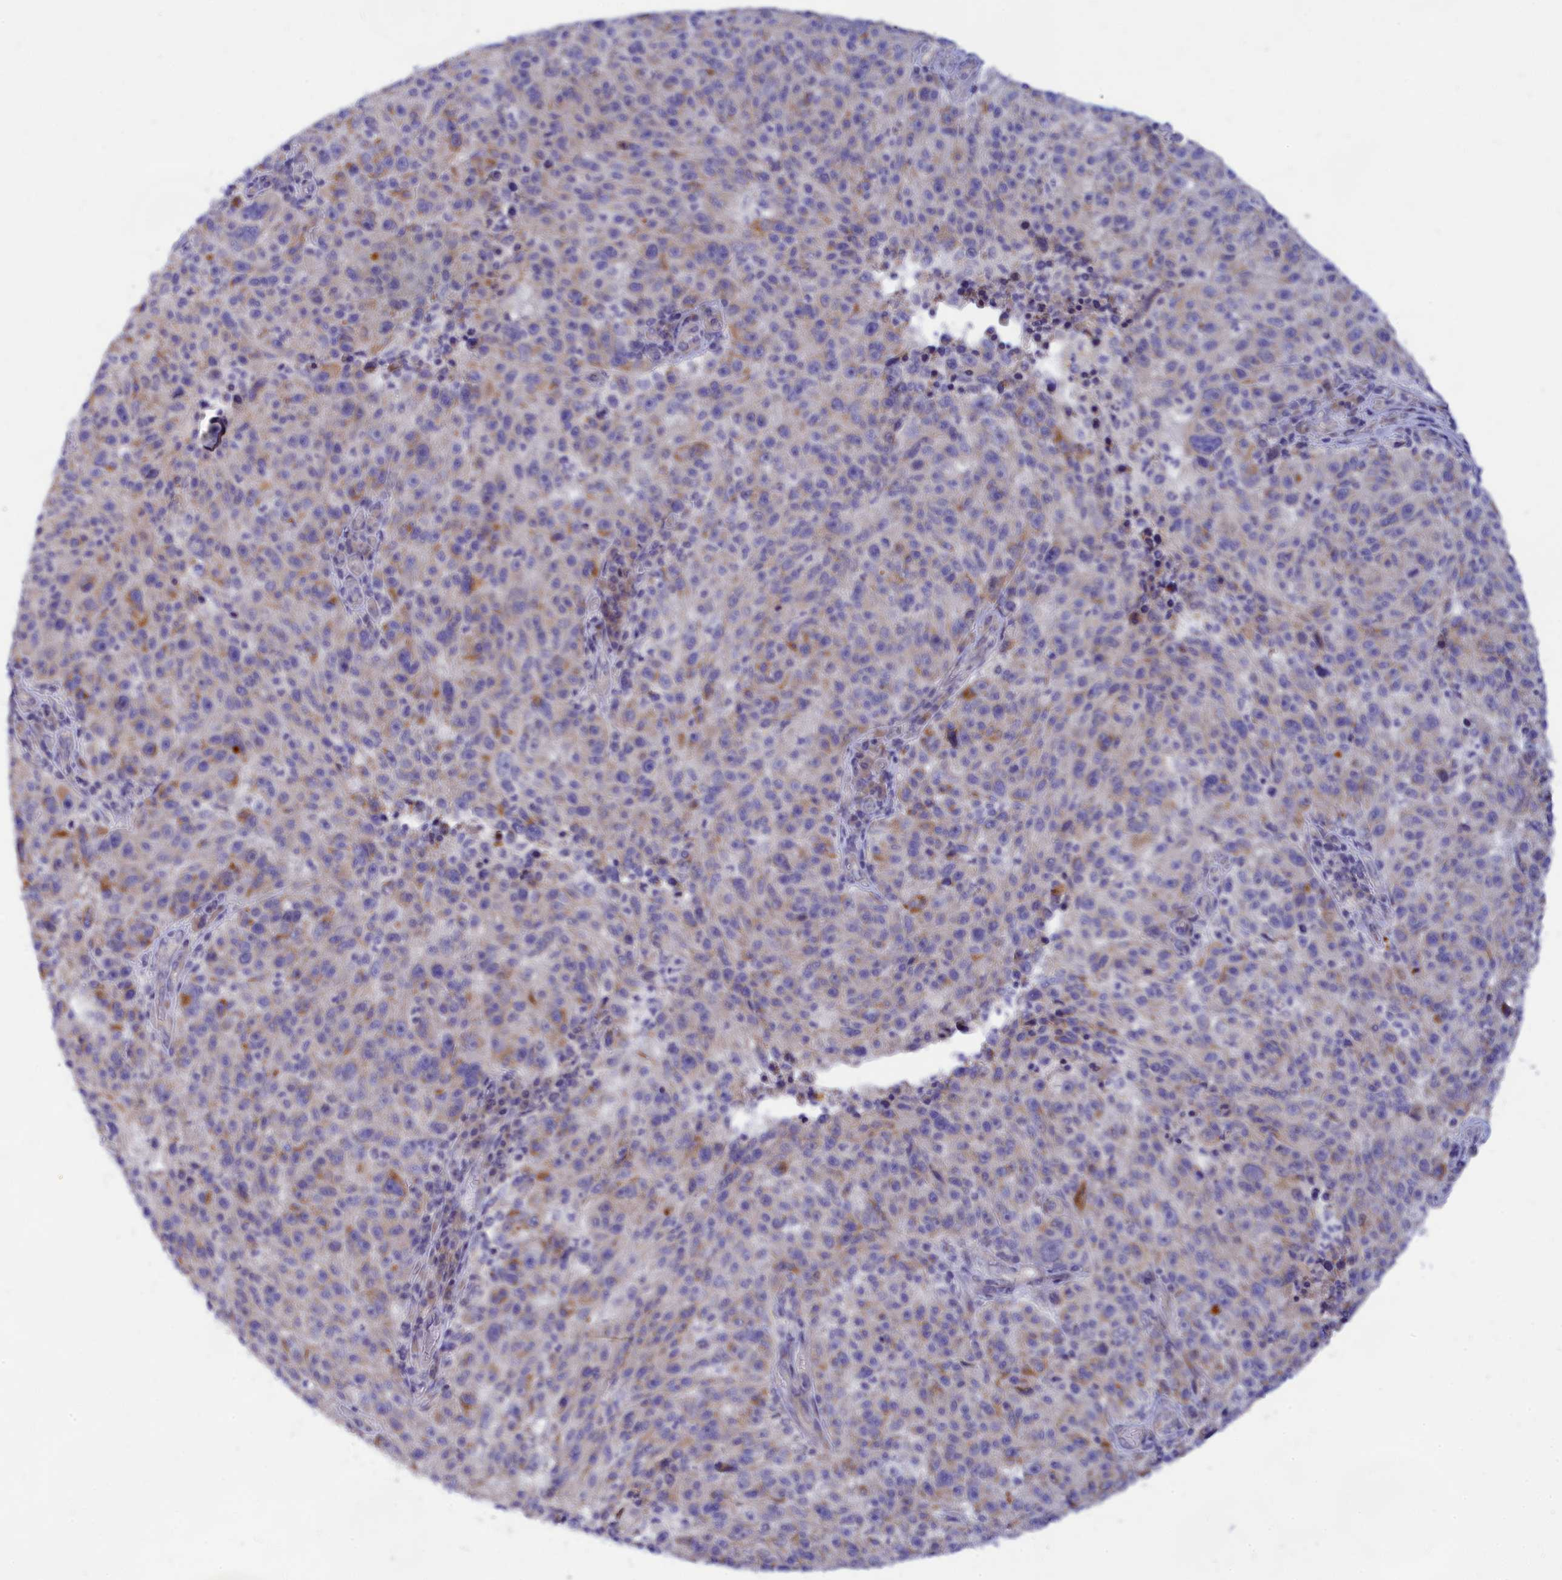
{"staining": {"intensity": "moderate", "quantity": "<25%", "location": "cytoplasmic/membranous"}, "tissue": "melanoma", "cell_type": "Tumor cells", "image_type": "cancer", "snomed": [{"axis": "morphology", "description": "Malignant melanoma, NOS"}, {"axis": "topography", "description": "Skin"}], "caption": "Immunohistochemical staining of human melanoma exhibits low levels of moderate cytoplasmic/membranous protein positivity in about <25% of tumor cells.", "gene": "TMEM30B", "patient": {"sex": "male", "age": 53}}